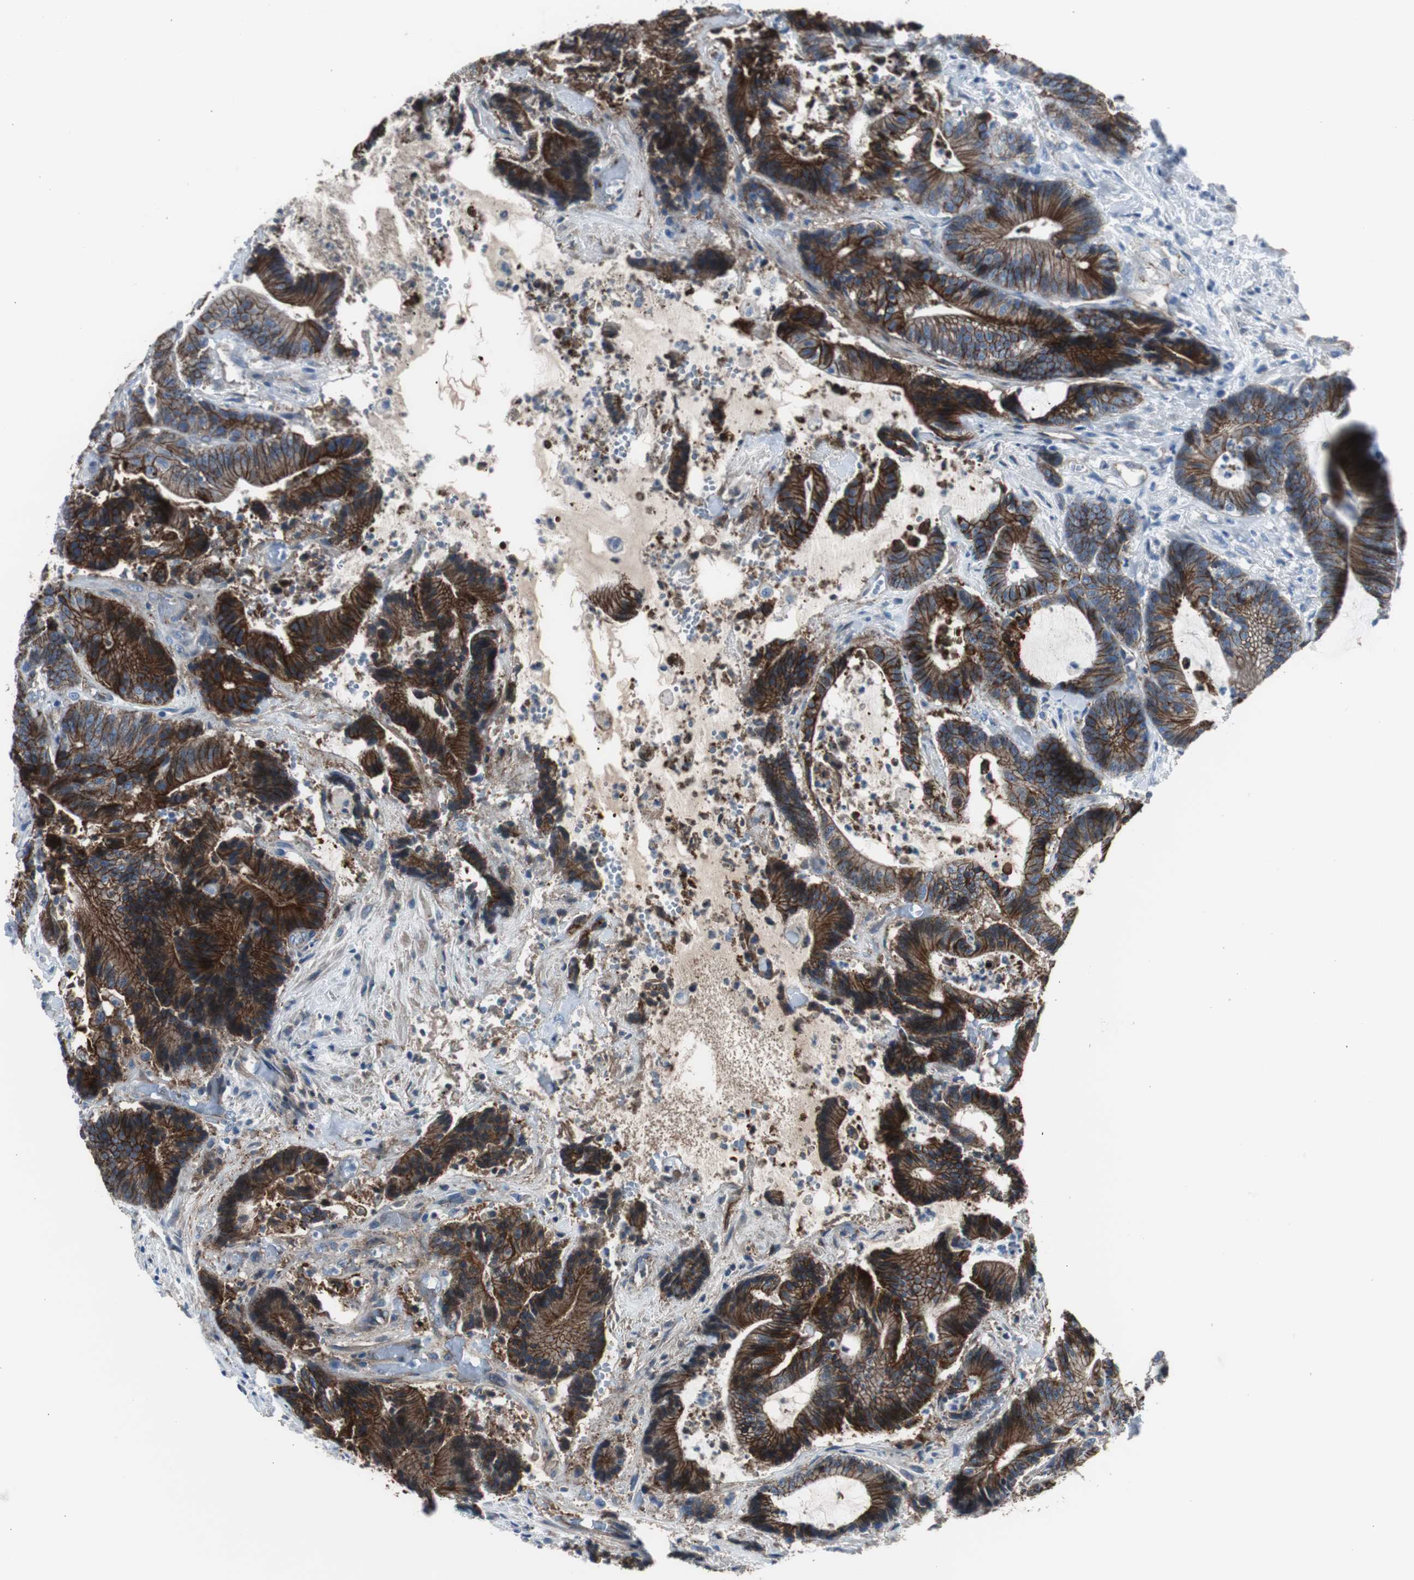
{"staining": {"intensity": "strong", "quantity": ">75%", "location": "cytoplasmic/membranous"}, "tissue": "colorectal cancer", "cell_type": "Tumor cells", "image_type": "cancer", "snomed": [{"axis": "morphology", "description": "Adenocarcinoma, NOS"}, {"axis": "topography", "description": "Colon"}], "caption": "Brown immunohistochemical staining in colorectal cancer demonstrates strong cytoplasmic/membranous staining in approximately >75% of tumor cells. The protein of interest is stained brown, and the nuclei are stained in blue (DAB IHC with brightfield microscopy, high magnification).", "gene": "STXBP4", "patient": {"sex": "female", "age": 84}}